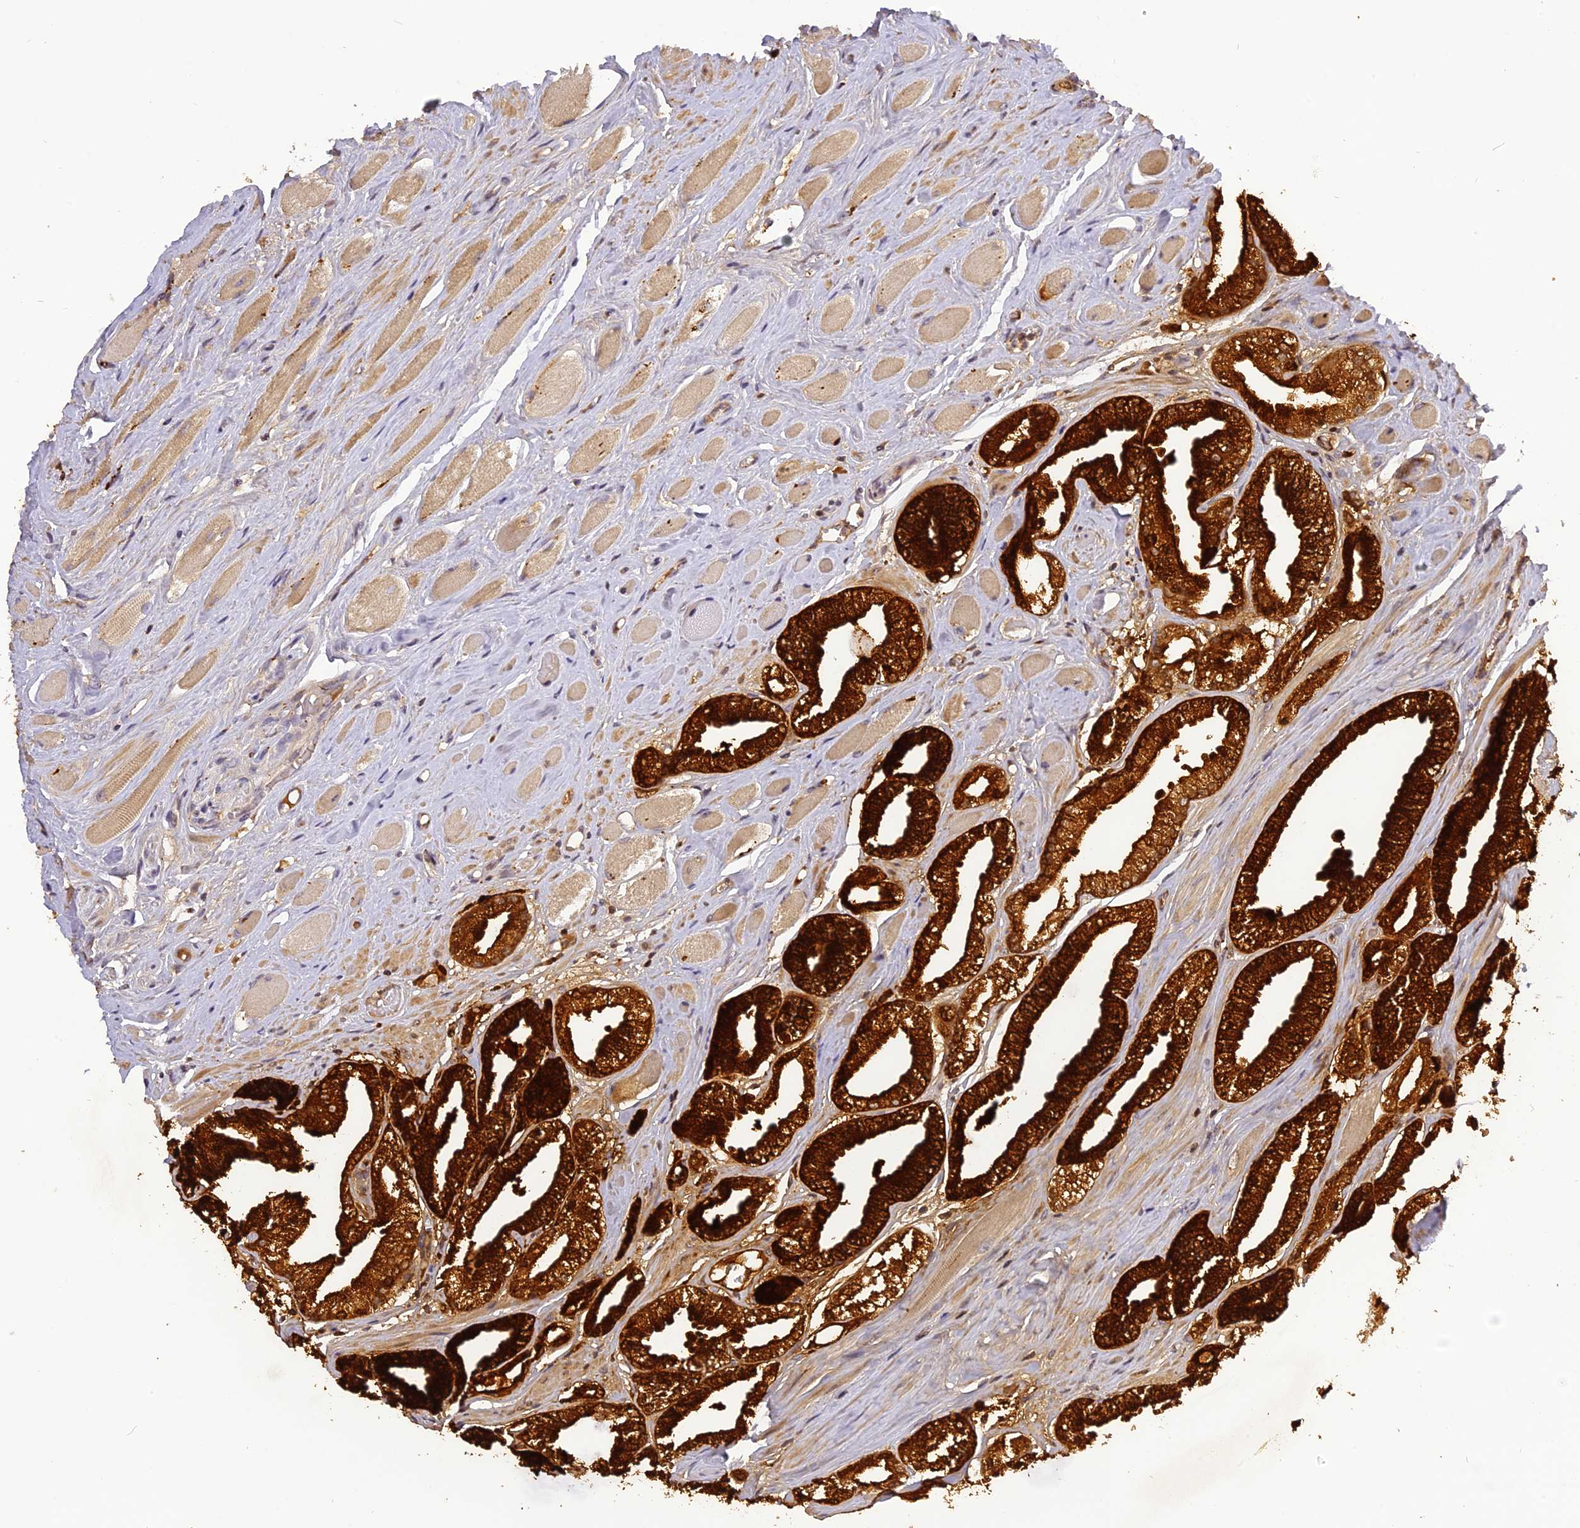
{"staining": {"intensity": "strong", "quantity": ">75%", "location": "cytoplasmic/membranous"}, "tissue": "prostate cancer", "cell_type": "Tumor cells", "image_type": "cancer", "snomed": [{"axis": "morphology", "description": "Adenocarcinoma, High grade"}, {"axis": "topography", "description": "Prostate"}], "caption": "Immunohistochemistry photomicrograph of prostate cancer stained for a protein (brown), which demonstrates high levels of strong cytoplasmic/membranous positivity in approximately >75% of tumor cells.", "gene": "FNIP2", "patient": {"sex": "male", "age": 67}}